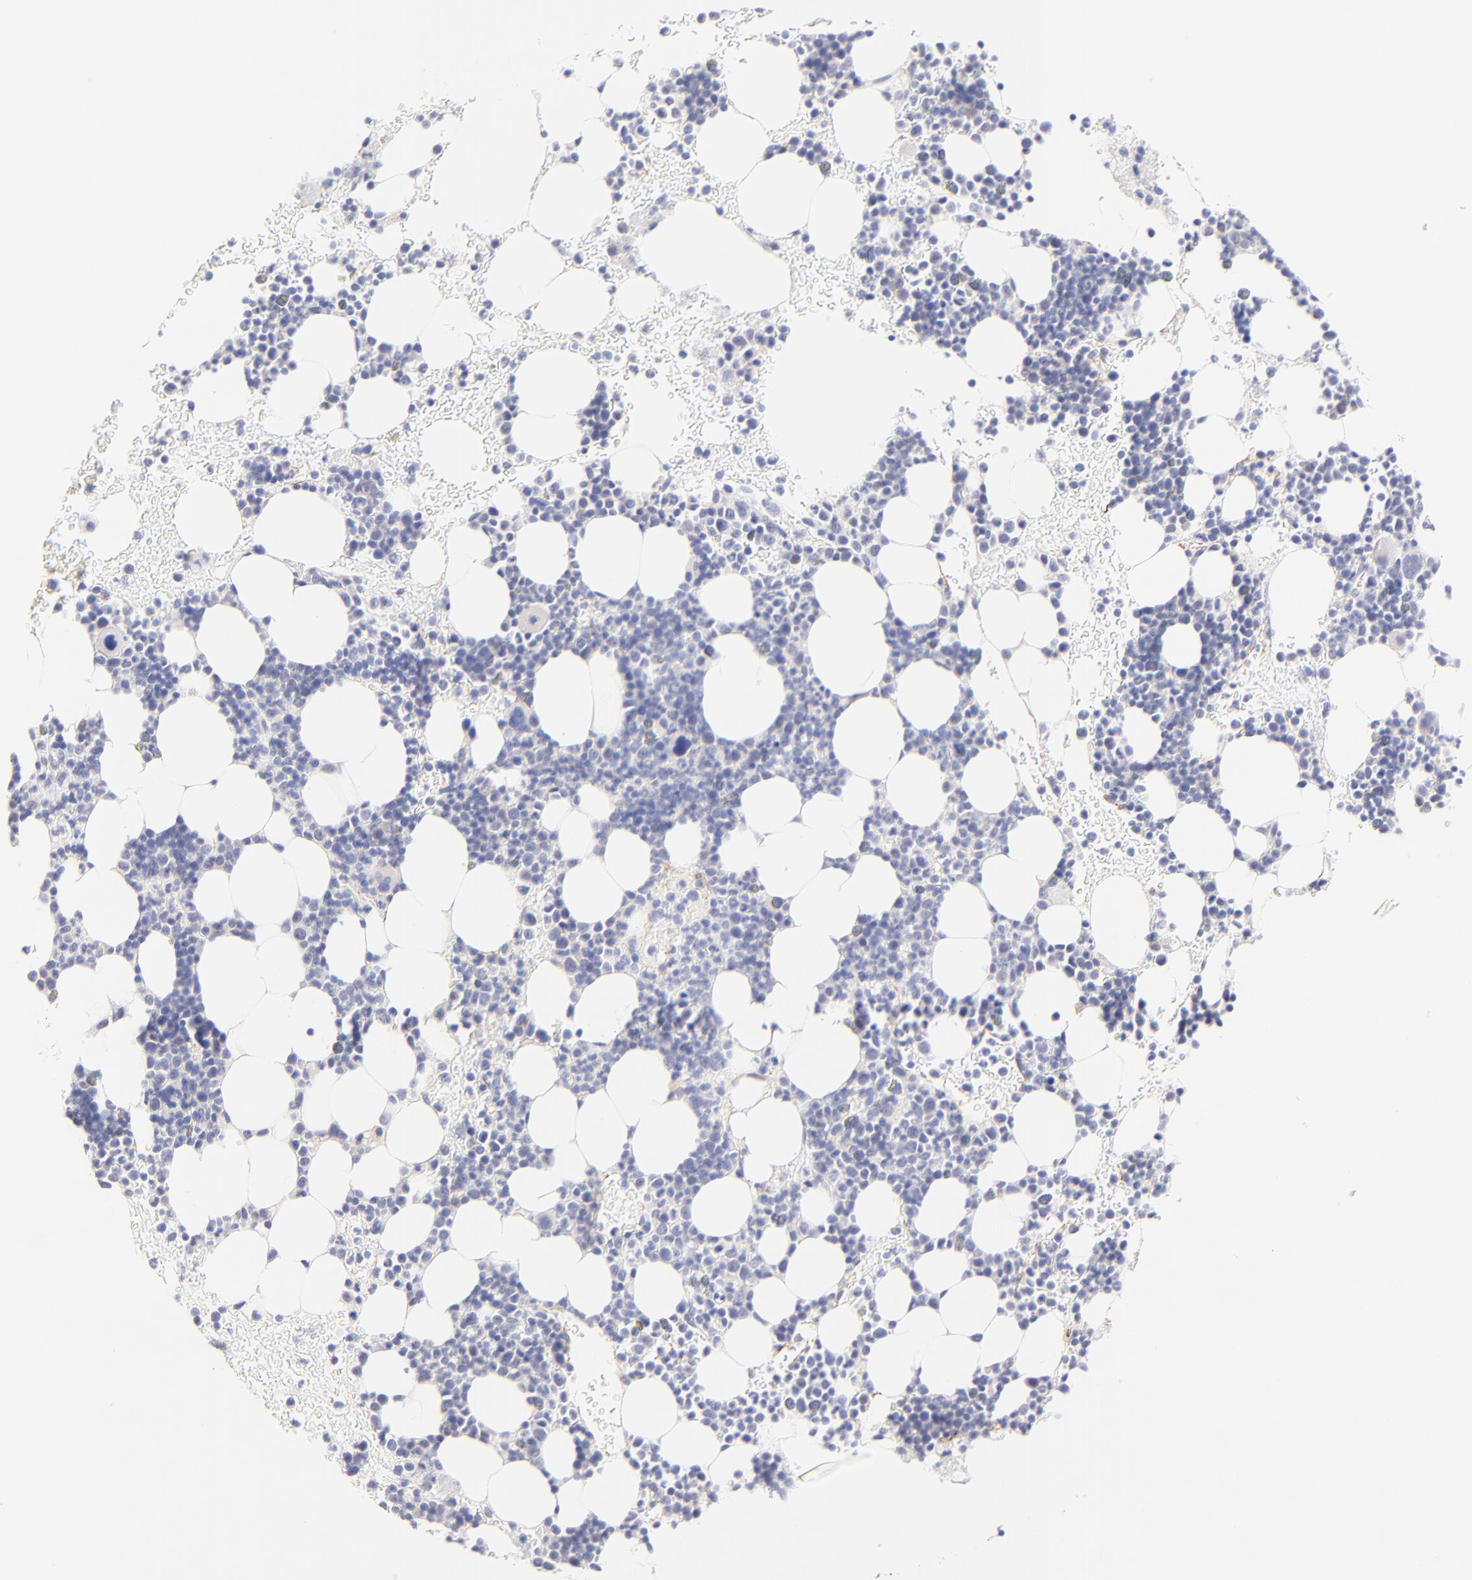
{"staining": {"intensity": "negative", "quantity": "none", "location": "none"}, "tissue": "bone marrow", "cell_type": "Hematopoietic cells", "image_type": "normal", "snomed": [{"axis": "morphology", "description": "Normal tissue, NOS"}, {"axis": "topography", "description": "Bone marrow"}], "caption": "This photomicrograph is of normal bone marrow stained with IHC to label a protein in brown with the nuclei are counter-stained blue. There is no positivity in hematopoietic cells.", "gene": "RAB3A", "patient": {"sex": "male", "age": 17}}